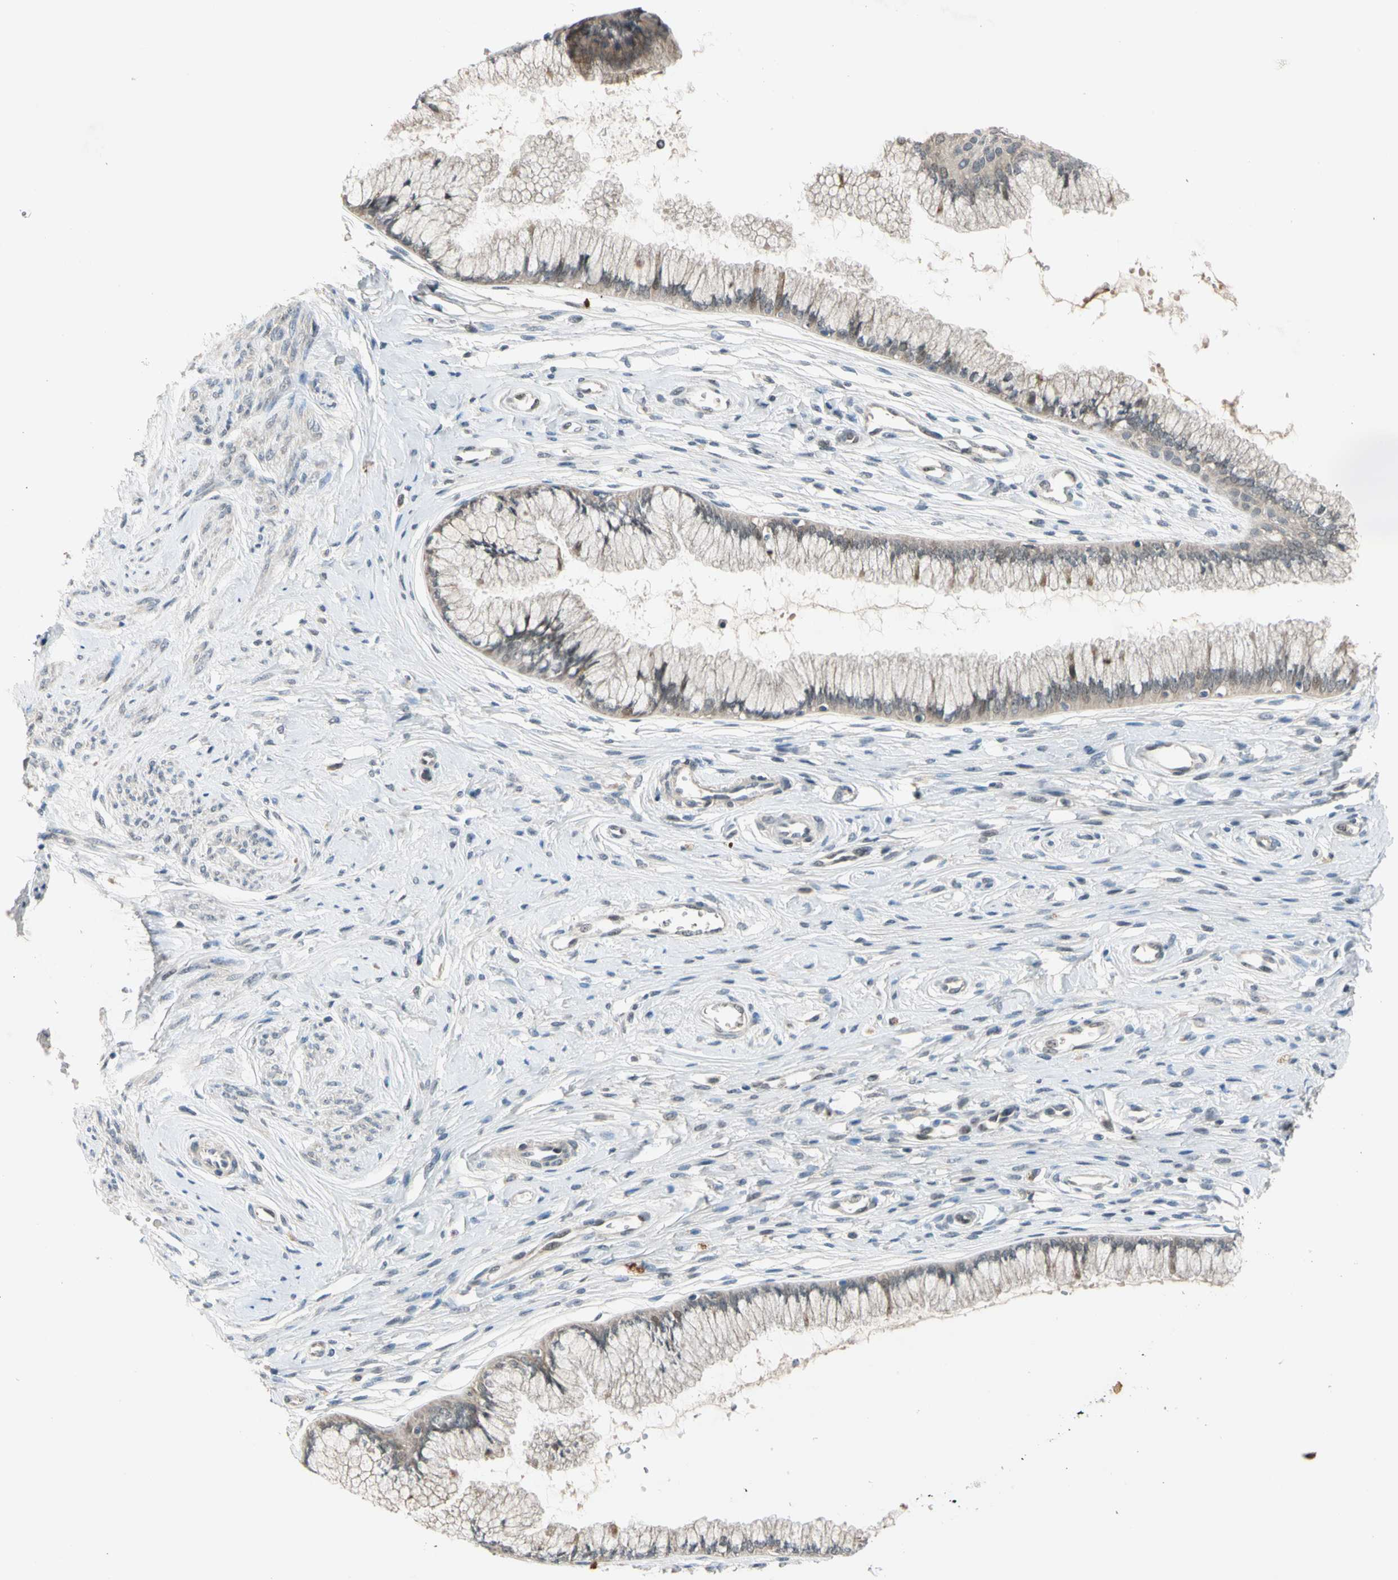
{"staining": {"intensity": "negative", "quantity": "none", "location": "none"}, "tissue": "cervix", "cell_type": "Glandular cells", "image_type": "normal", "snomed": [{"axis": "morphology", "description": "Normal tissue, NOS"}, {"axis": "topography", "description": "Cervix"}], "caption": "The image demonstrates no staining of glandular cells in benign cervix.", "gene": "RIOX2", "patient": {"sex": "female", "age": 39}}